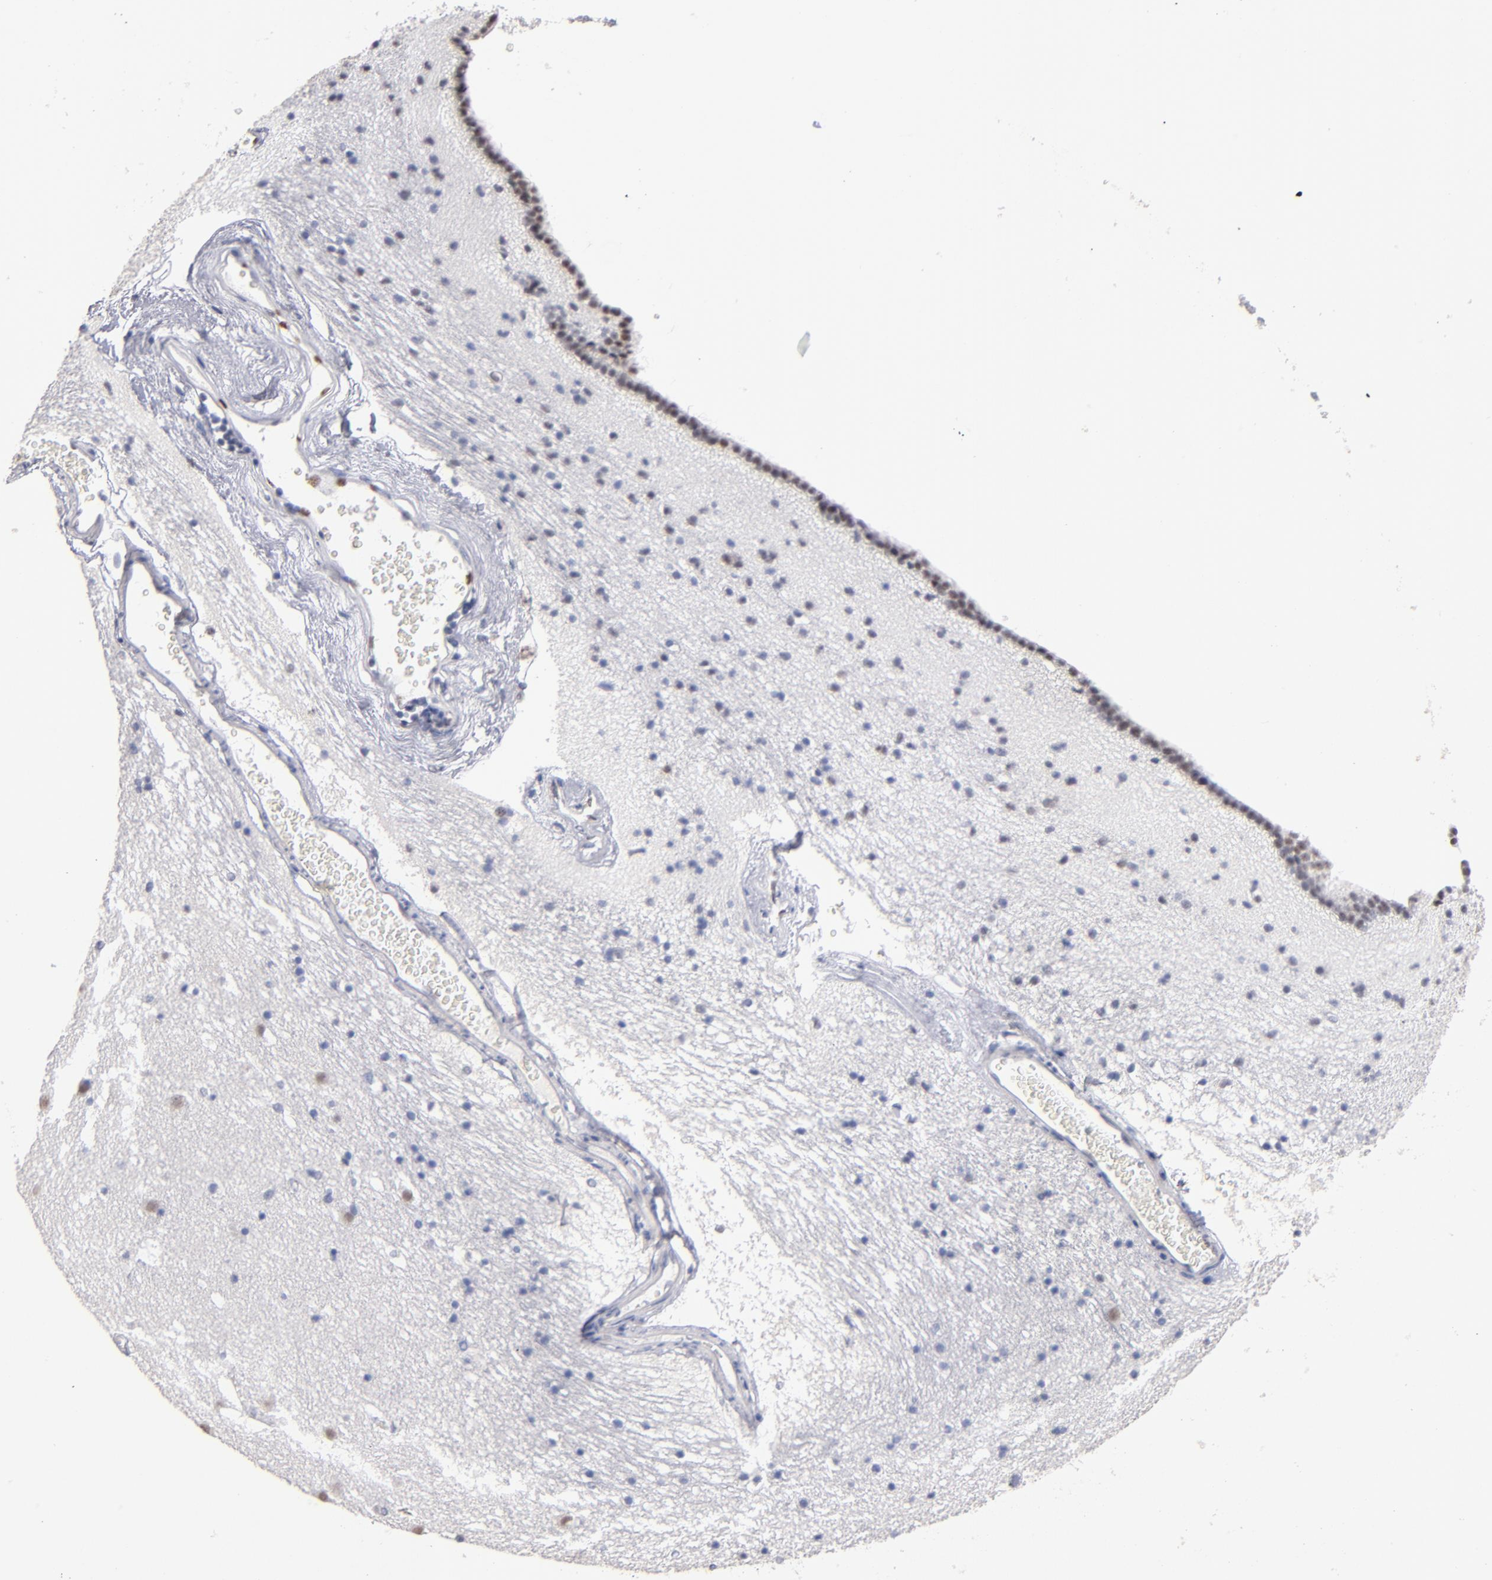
{"staining": {"intensity": "negative", "quantity": "none", "location": "none"}, "tissue": "caudate", "cell_type": "Glial cells", "image_type": "normal", "snomed": [{"axis": "morphology", "description": "Normal tissue, NOS"}, {"axis": "topography", "description": "Lateral ventricle wall"}], "caption": "DAB immunohistochemical staining of normal caudate reveals no significant staining in glial cells. (DAB IHC with hematoxylin counter stain).", "gene": "MN1", "patient": {"sex": "male", "age": 45}}